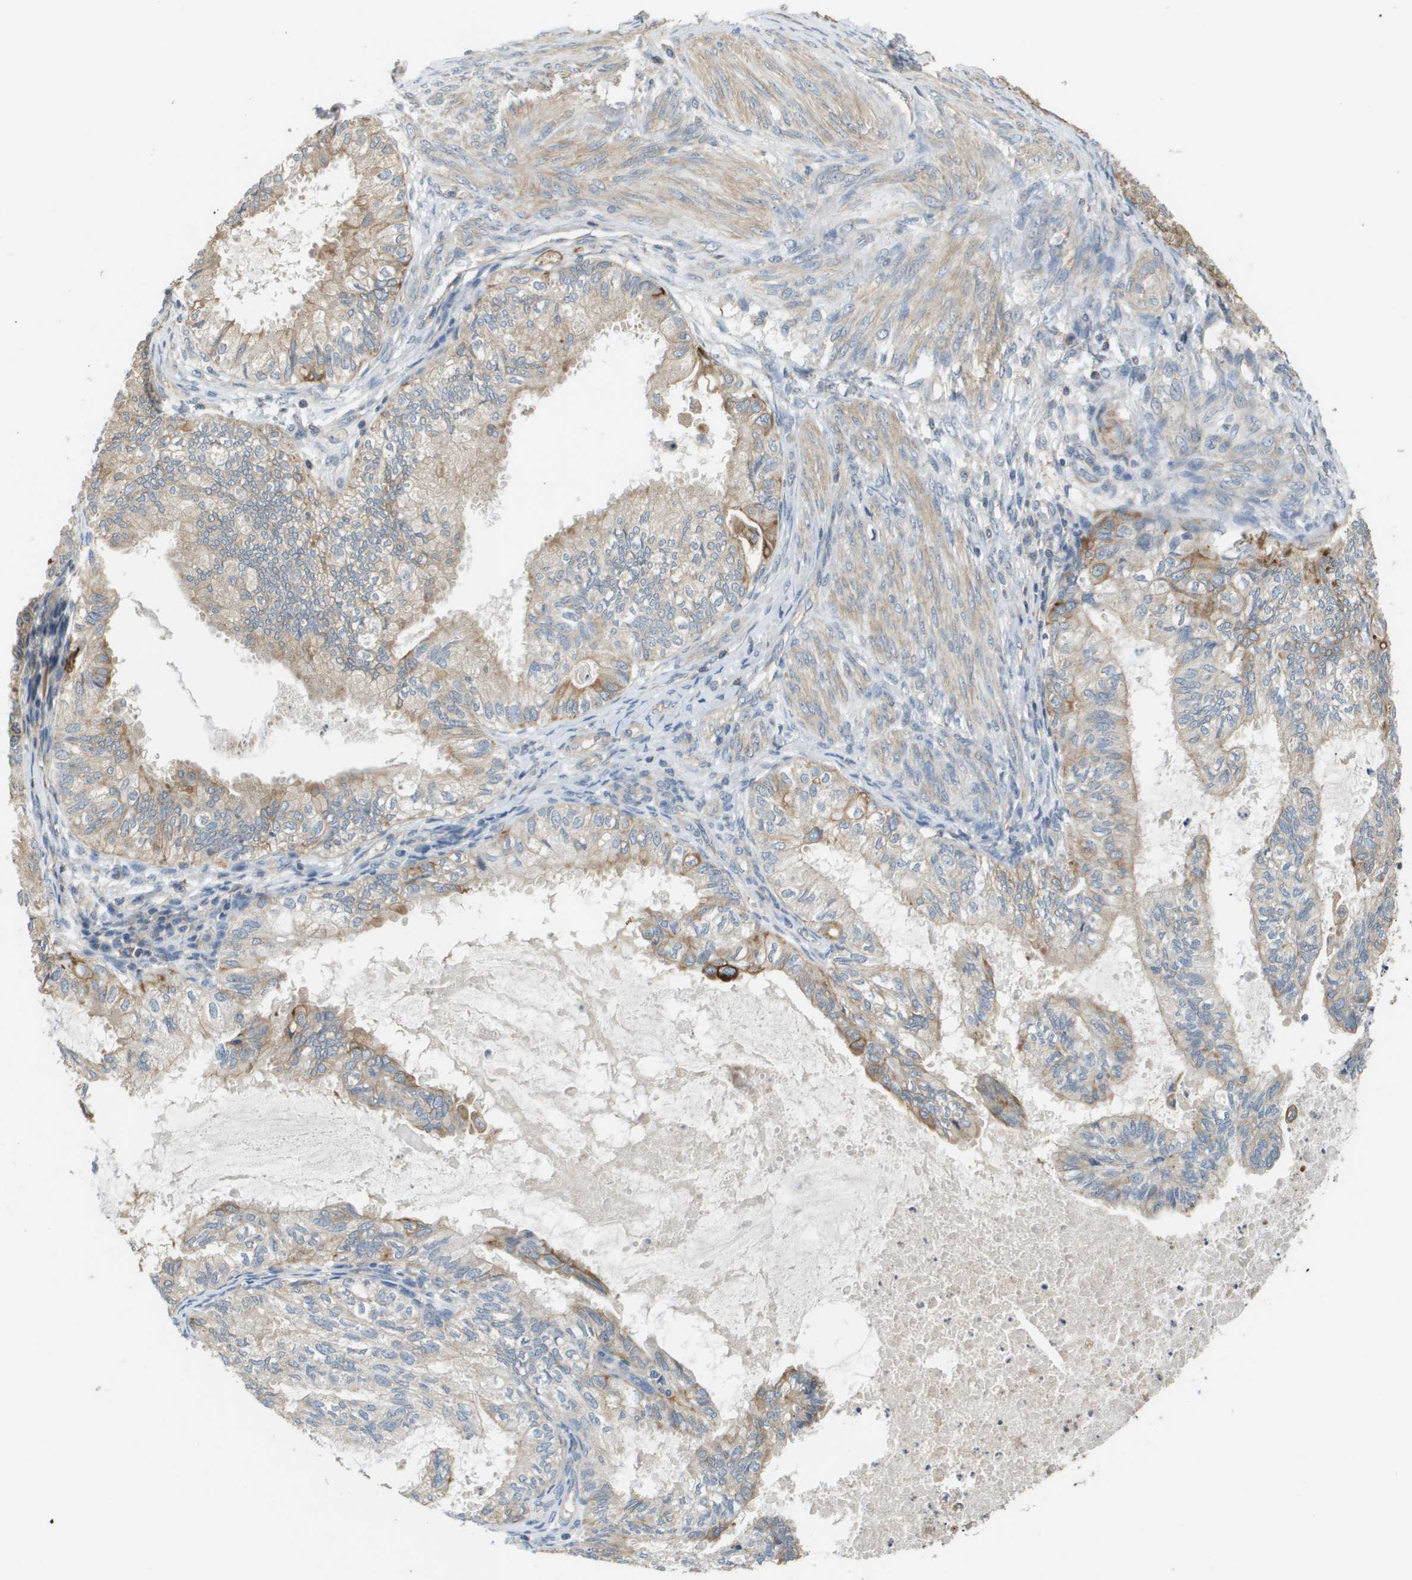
{"staining": {"intensity": "moderate", "quantity": "25%-75%", "location": "cytoplasmic/membranous"}, "tissue": "cervical cancer", "cell_type": "Tumor cells", "image_type": "cancer", "snomed": [{"axis": "morphology", "description": "Normal tissue, NOS"}, {"axis": "morphology", "description": "Adenocarcinoma, NOS"}, {"axis": "topography", "description": "Cervix"}, {"axis": "topography", "description": "Endometrium"}], "caption": "Cervical cancer stained for a protein (brown) reveals moderate cytoplasmic/membranous positive expression in approximately 25%-75% of tumor cells.", "gene": "KRT23", "patient": {"sex": "female", "age": 86}}